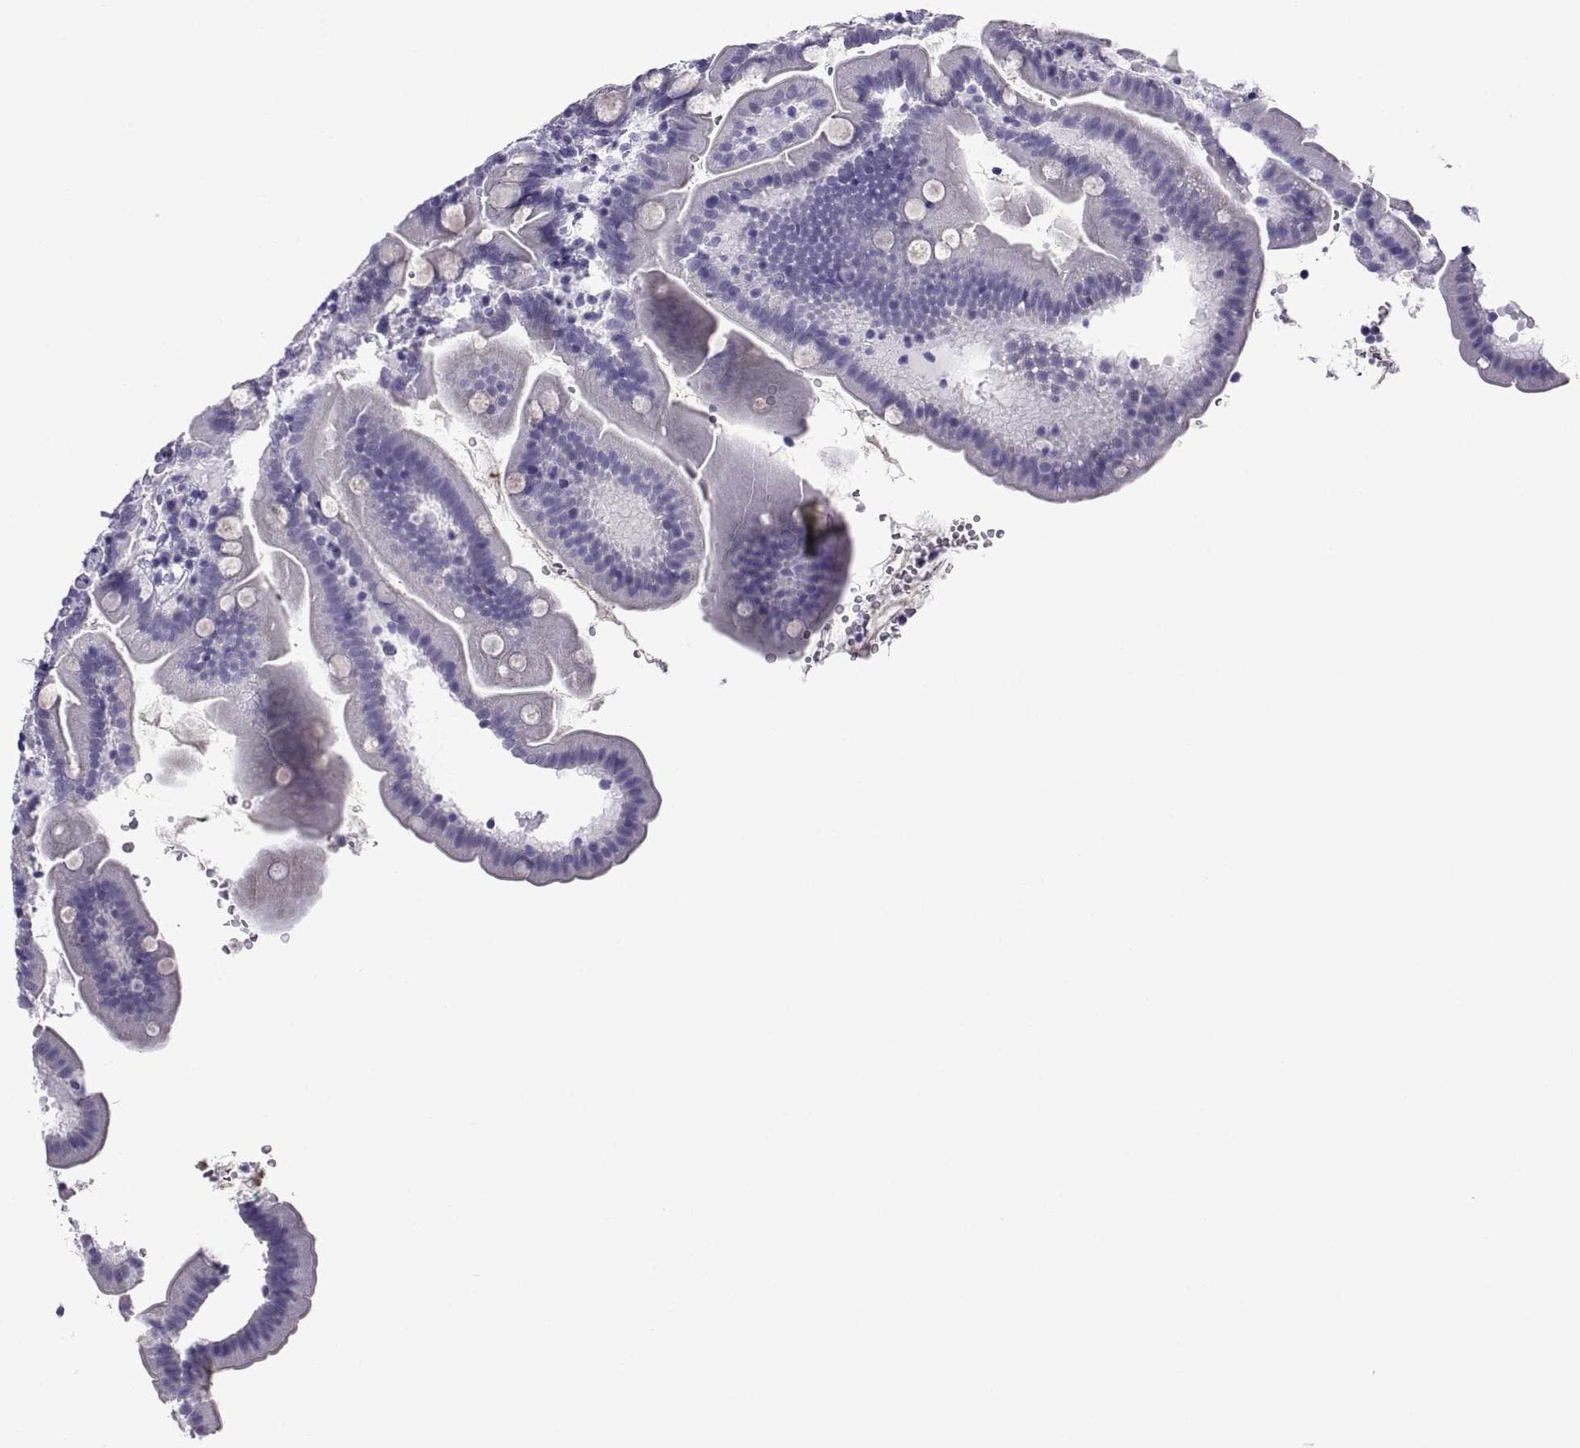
{"staining": {"intensity": "negative", "quantity": "none", "location": "none"}, "tissue": "duodenum", "cell_type": "Glandular cells", "image_type": "normal", "snomed": [{"axis": "morphology", "description": "Normal tissue, NOS"}, {"axis": "topography", "description": "Duodenum"}], "caption": "IHC histopathology image of normal human duodenum stained for a protein (brown), which displays no staining in glandular cells. (Brightfield microscopy of DAB immunohistochemistry at high magnification).", "gene": "C3orf22", "patient": {"sex": "female", "age": 67}}